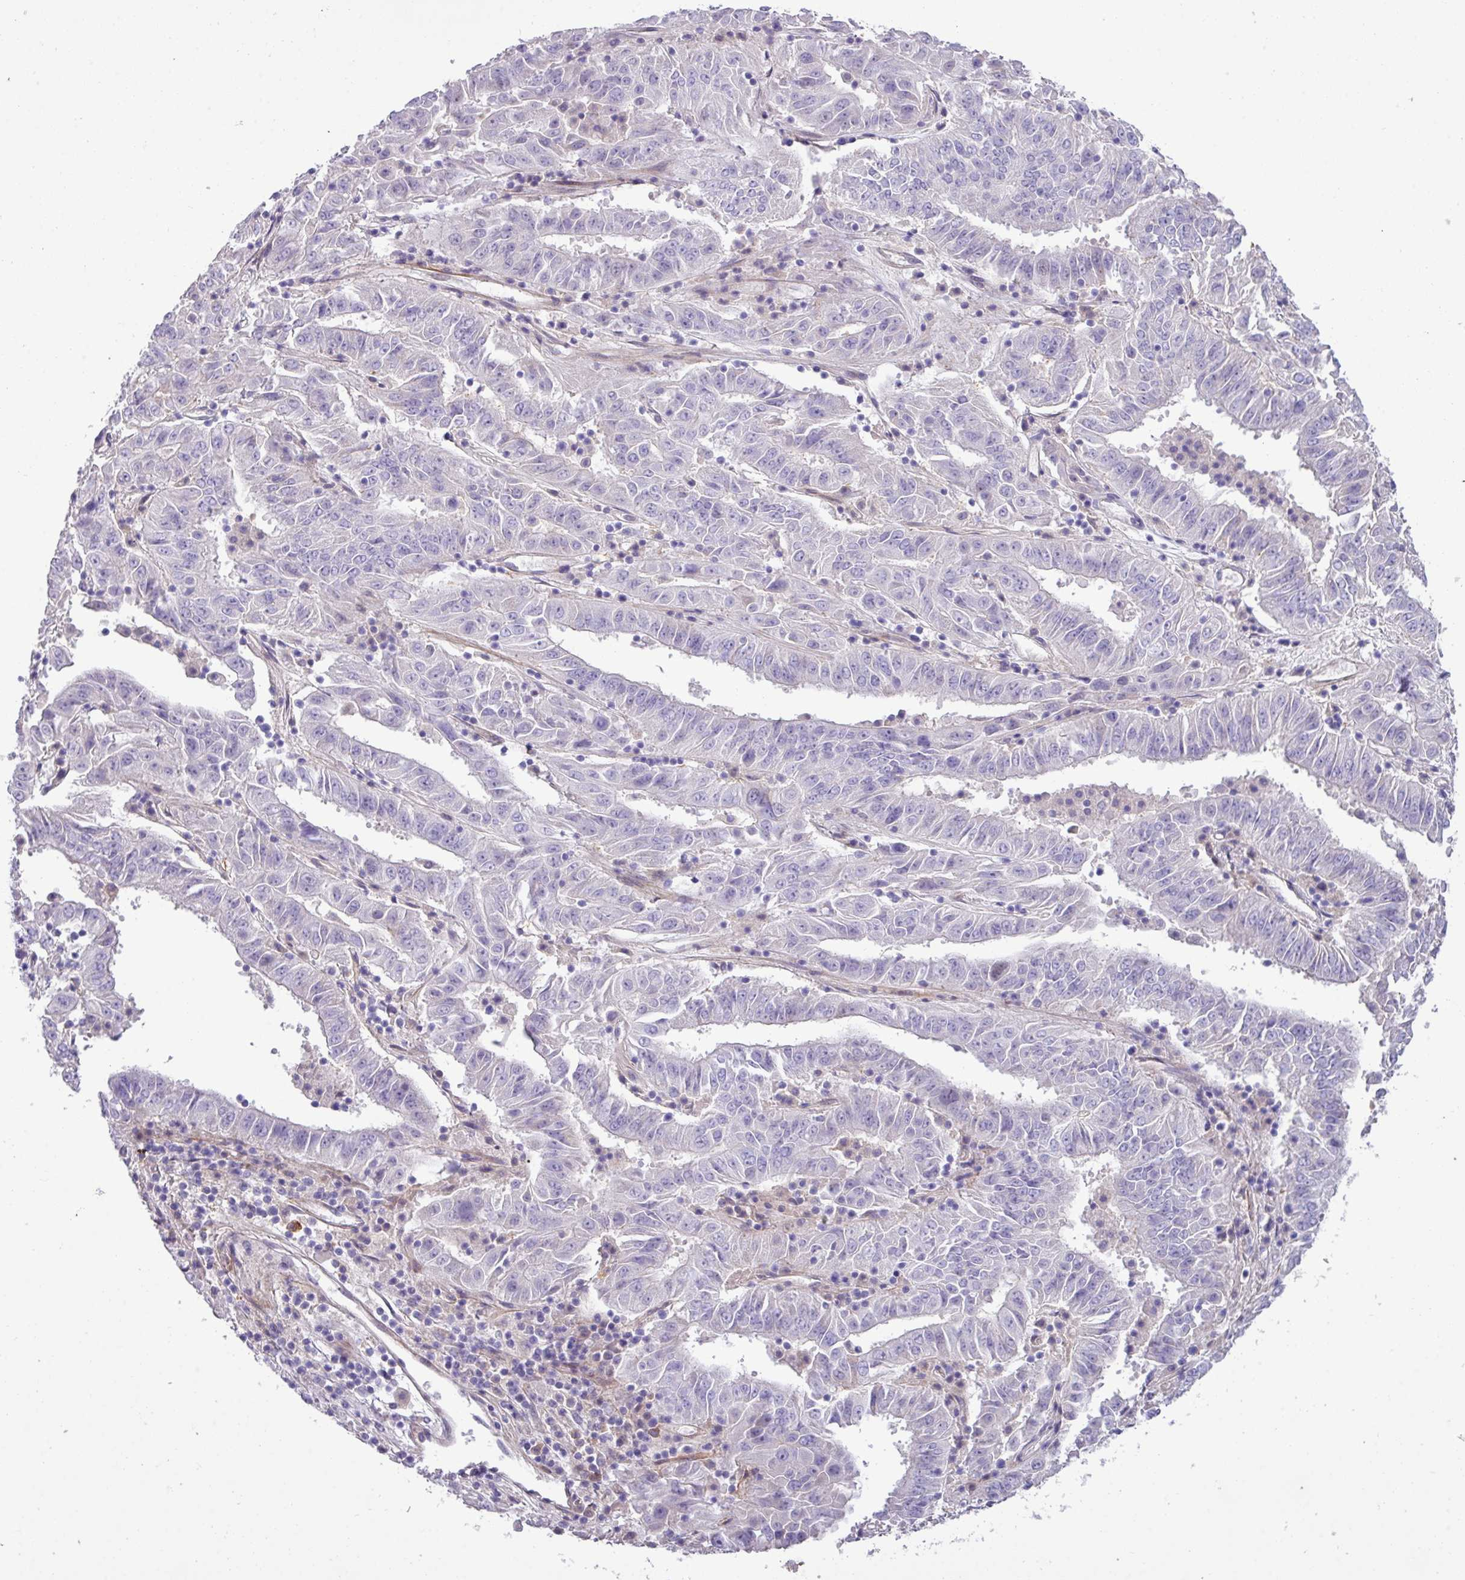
{"staining": {"intensity": "negative", "quantity": "none", "location": "none"}, "tissue": "pancreatic cancer", "cell_type": "Tumor cells", "image_type": "cancer", "snomed": [{"axis": "morphology", "description": "Adenocarcinoma, NOS"}, {"axis": "topography", "description": "Pancreas"}], "caption": "There is no significant positivity in tumor cells of pancreatic adenocarcinoma.", "gene": "KIRREL3", "patient": {"sex": "male", "age": 63}}